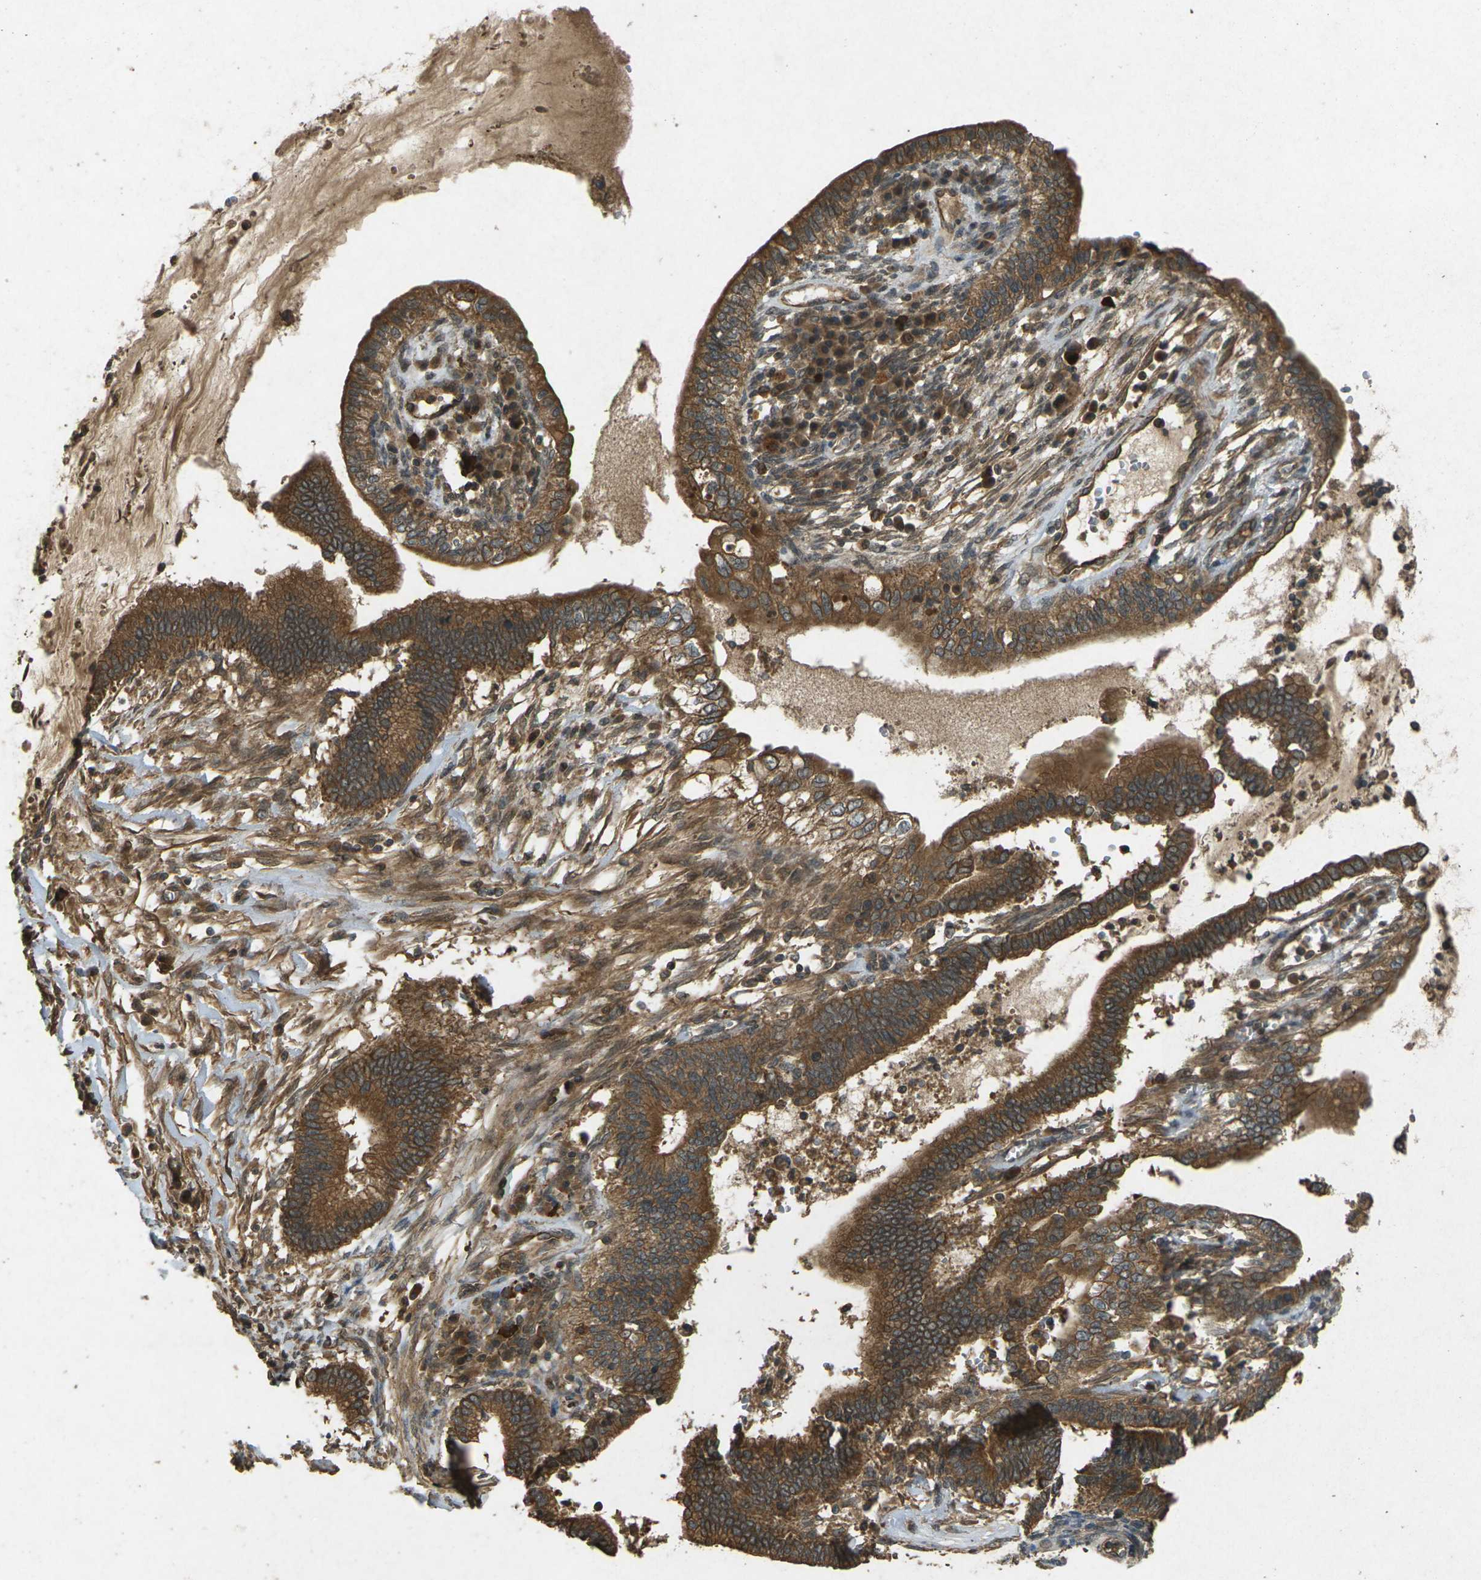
{"staining": {"intensity": "strong", "quantity": ">75%", "location": "cytoplasmic/membranous"}, "tissue": "cervical cancer", "cell_type": "Tumor cells", "image_type": "cancer", "snomed": [{"axis": "morphology", "description": "Adenocarcinoma, NOS"}, {"axis": "topography", "description": "Cervix"}], "caption": "An image showing strong cytoplasmic/membranous staining in approximately >75% of tumor cells in adenocarcinoma (cervical), as visualized by brown immunohistochemical staining.", "gene": "TAP1", "patient": {"sex": "female", "age": 44}}